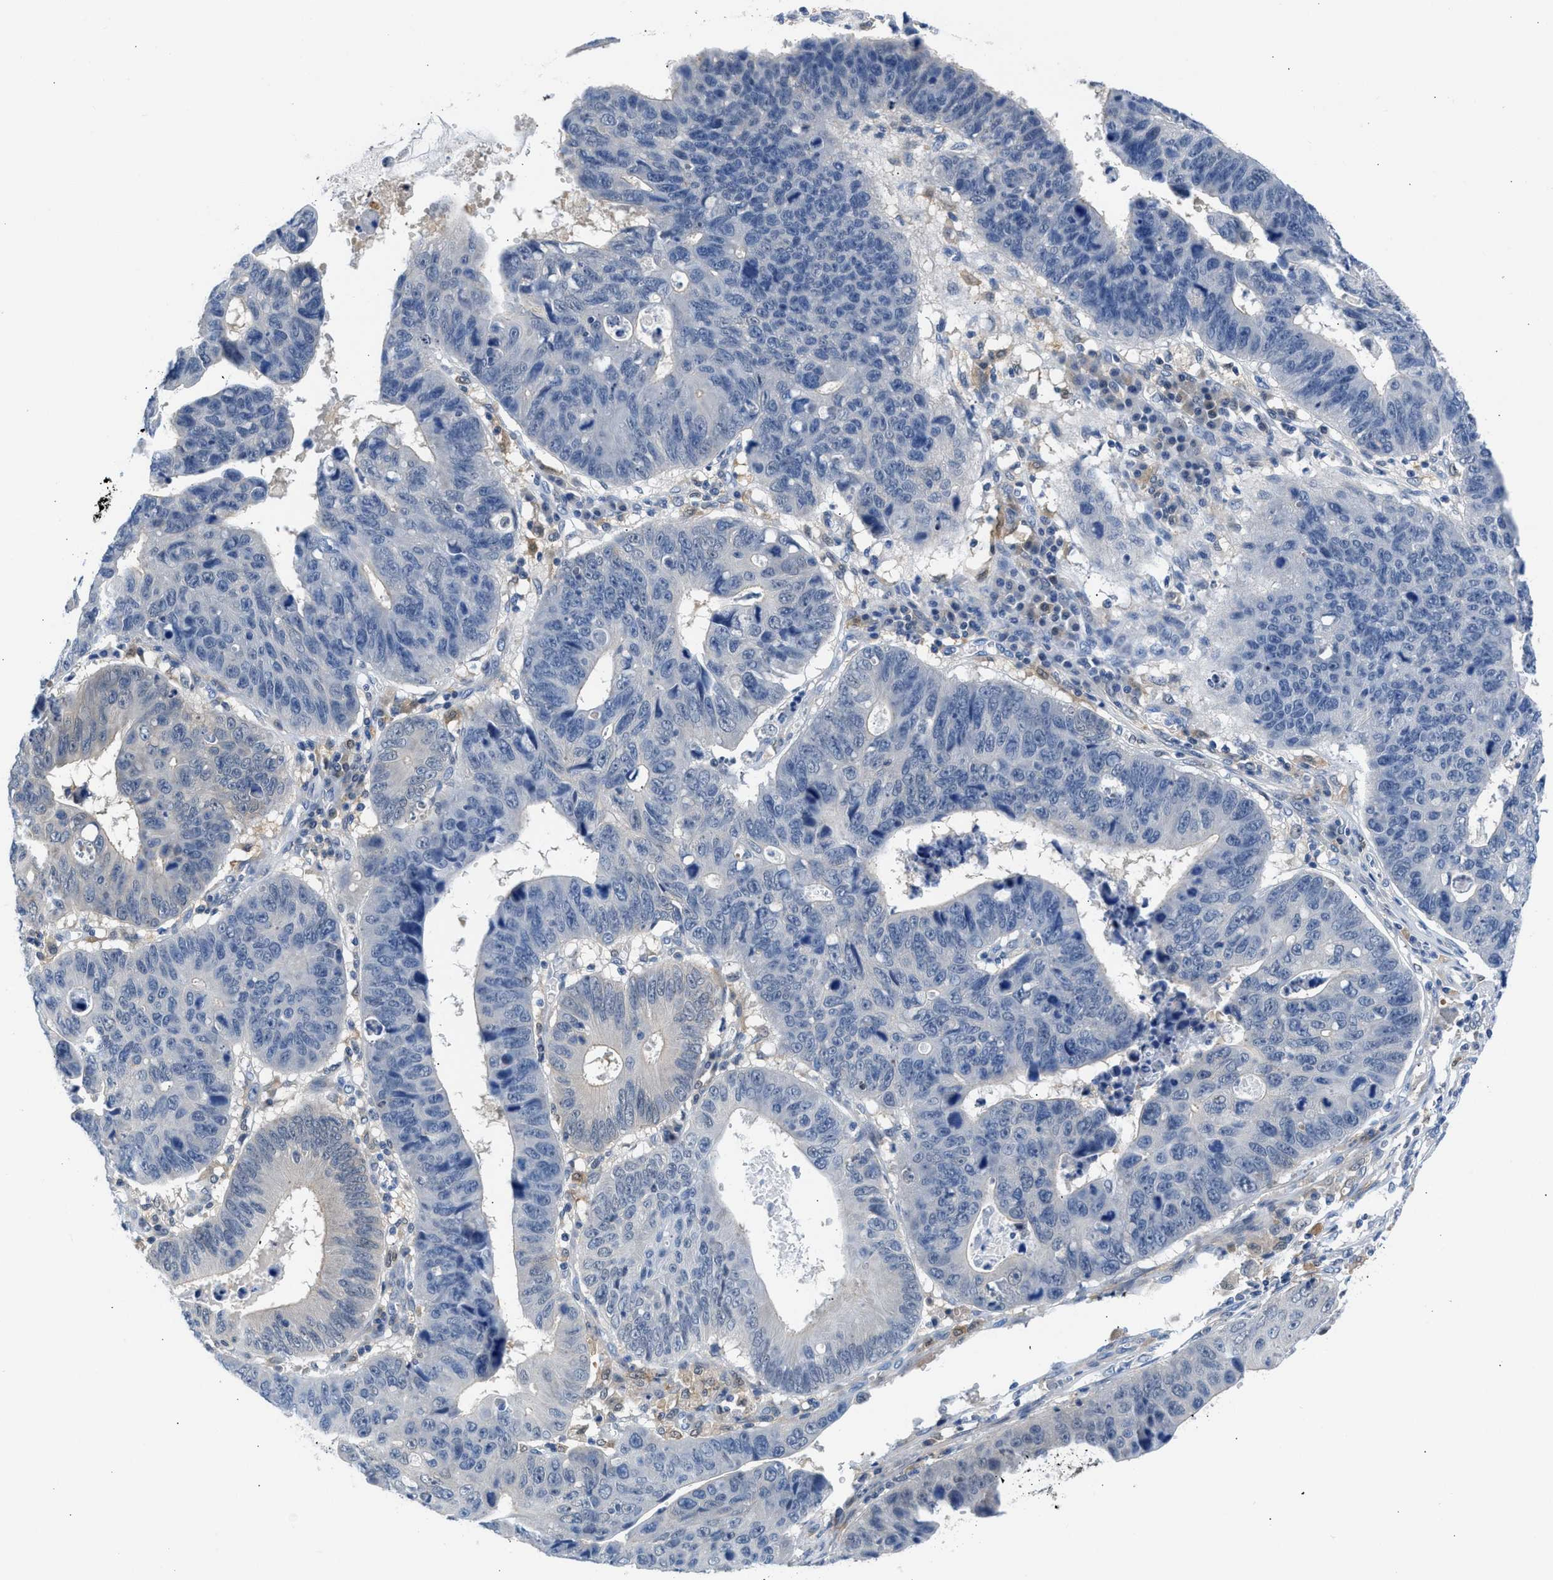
{"staining": {"intensity": "negative", "quantity": "none", "location": "none"}, "tissue": "stomach cancer", "cell_type": "Tumor cells", "image_type": "cancer", "snomed": [{"axis": "morphology", "description": "Adenocarcinoma, NOS"}, {"axis": "topography", "description": "Stomach"}], "caption": "The histopathology image reveals no staining of tumor cells in stomach cancer.", "gene": "CBR1", "patient": {"sex": "male", "age": 59}}